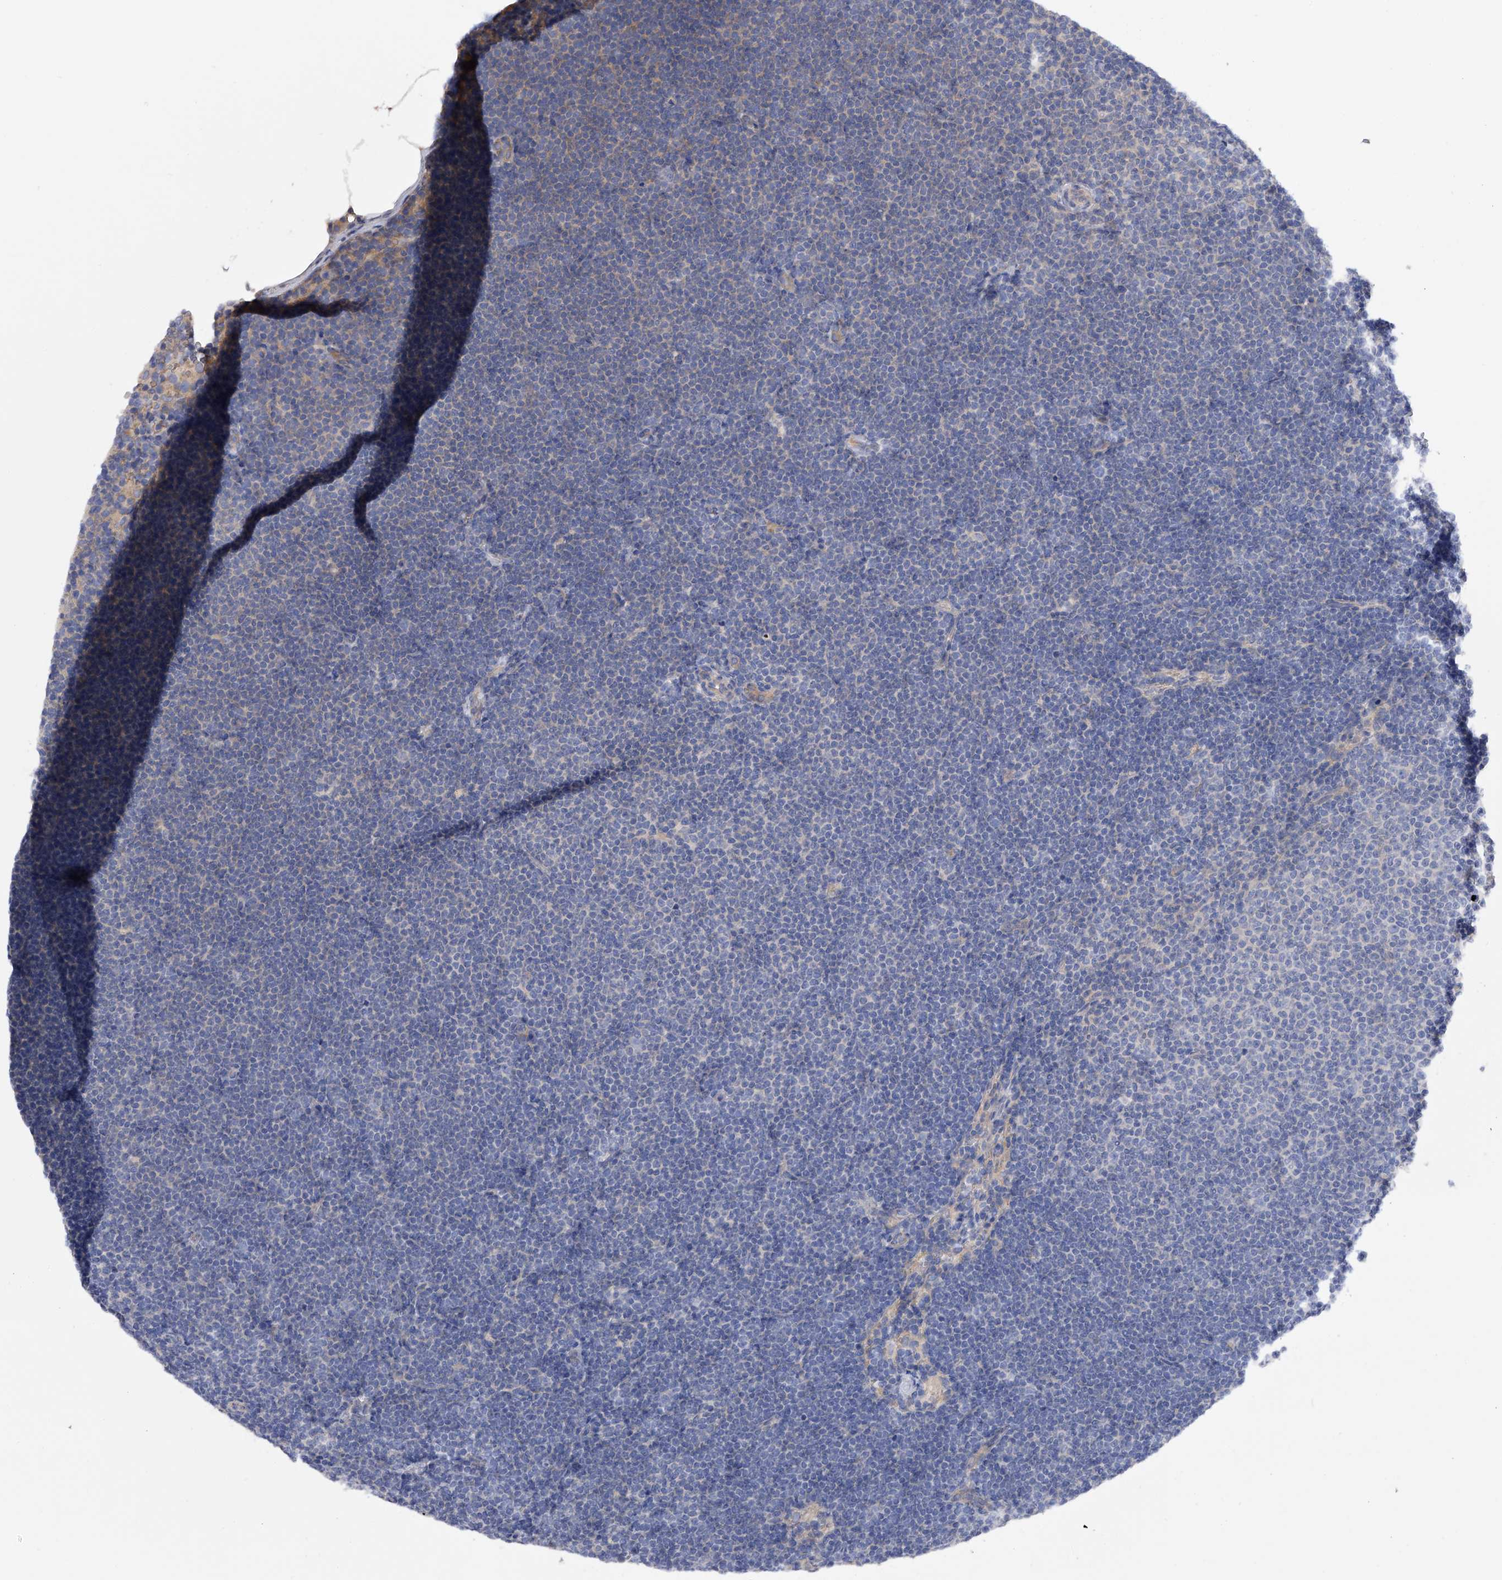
{"staining": {"intensity": "negative", "quantity": "none", "location": "none"}, "tissue": "lymphoma", "cell_type": "Tumor cells", "image_type": "cancer", "snomed": [{"axis": "morphology", "description": "Malignant lymphoma, non-Hodgkin's type, Low grade"}, {"axis": "topography", "description": "Lymph node"}], "caption": "Micrograph shows no protein expression in tumor cells of low-grade malignant lymphoma, non-Hodgkin's type tissue.", "gene": "RWDD2A", "patient": {"sex": "female", "age": 53}}